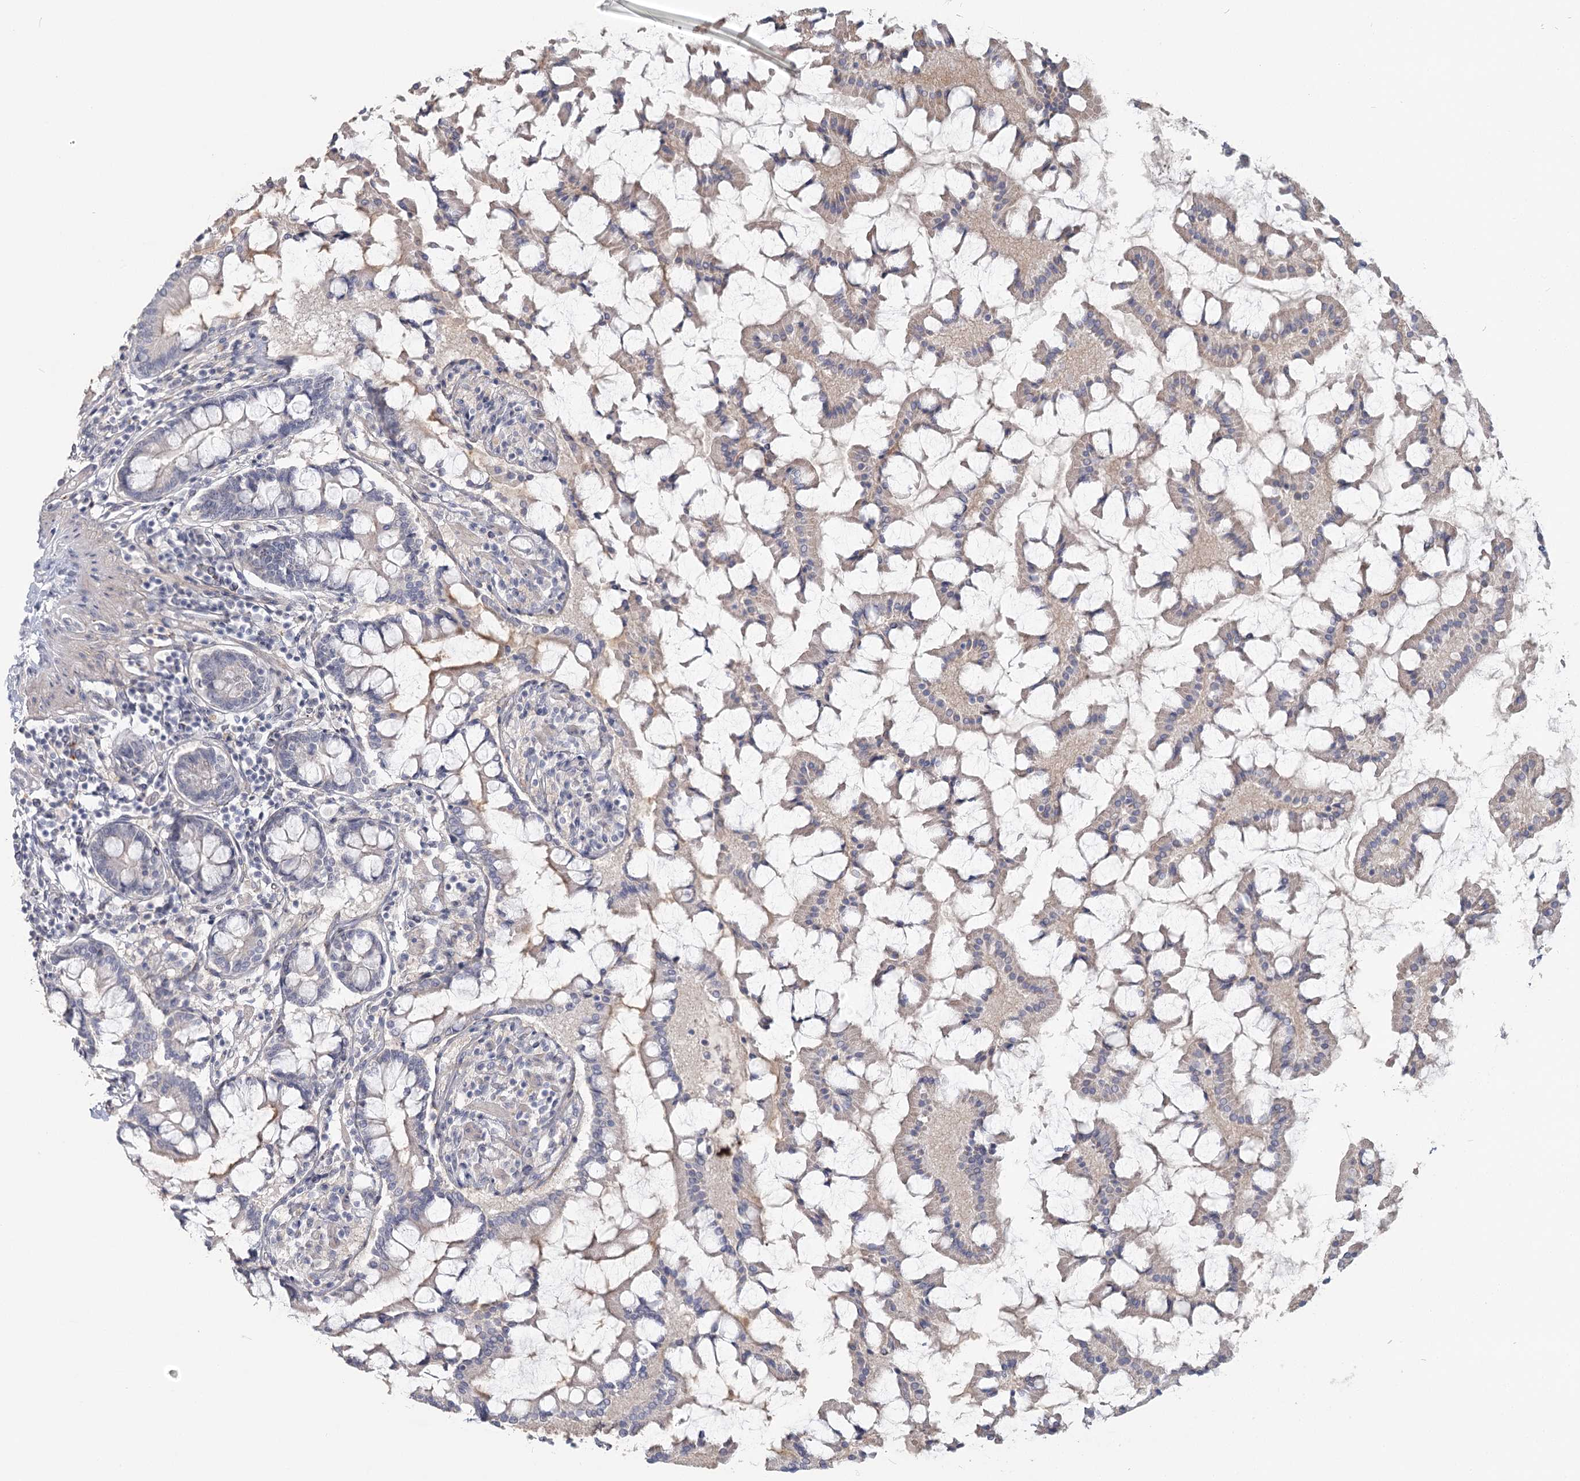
{"staining": {"intensity": "moderate", "quantity": "25%-75%", "location": "cytoplasmic/membranous"}, "tissue": "small intestine", "cell_type": "Glandular cells", "image_type": "normal", "snomed": [{"axis": "morphology", "description": "Normal tissue, NOS"}, {"axis": "topography", "description": "Small intestine"}], "caption": "Immunohistochemistry (IHC) of normal small intestine shows medium levels of moderate cytoplasmic/membranous expression in about 25%-75% of glandular cells. Using DAB (brown) and hematoxylin (blue) stains, captured at high magnification using brightfield microscopy.", "gene": "USP11", "patient": {"sex": "male", "age": 41}}